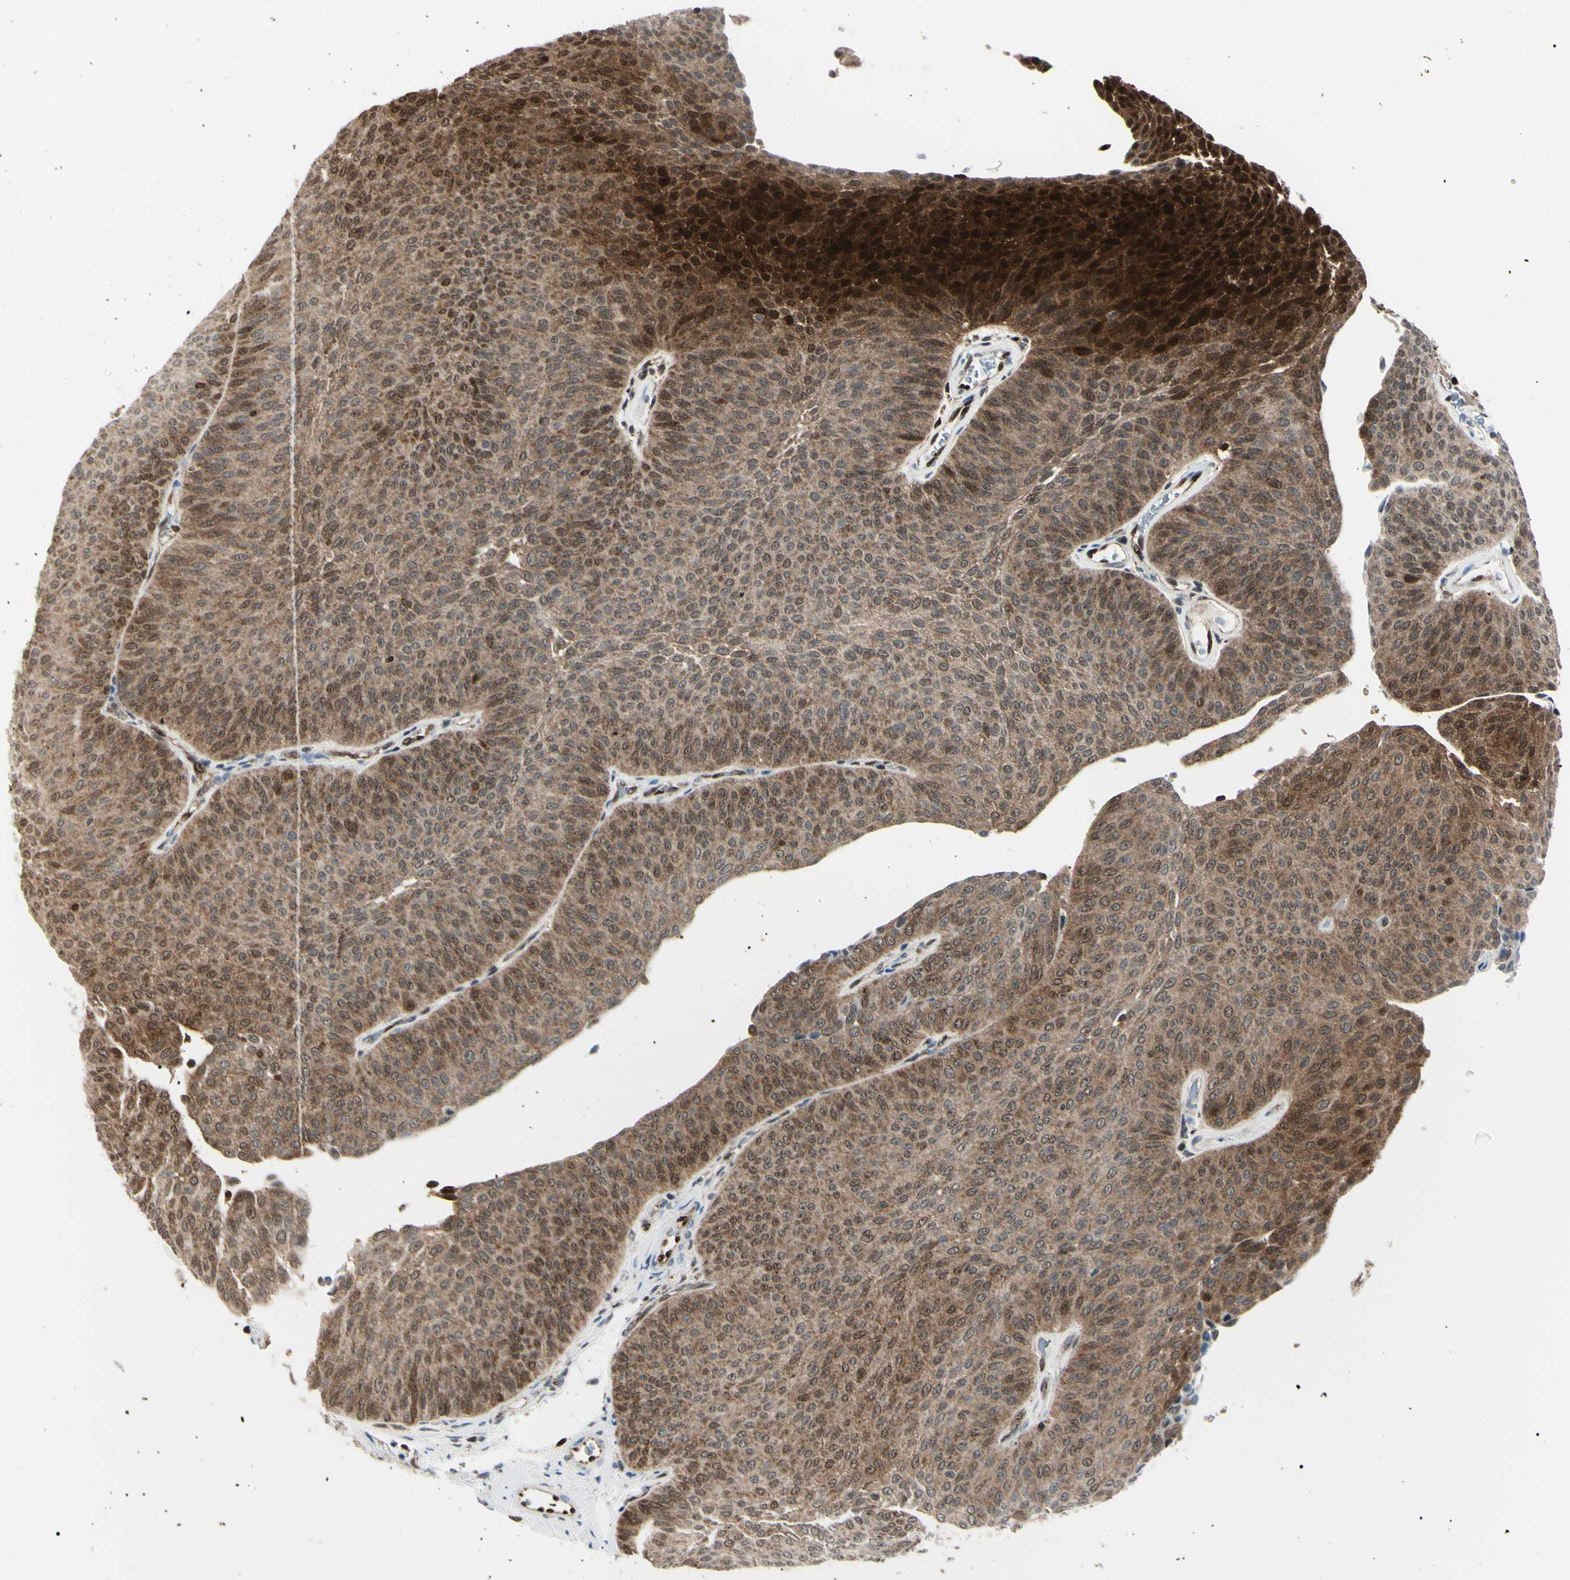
{"staining": {"intensity": "moderate", "quantity": ">75%", "location": "cytoplasmic/membranous,nuclear"}, "tissue": "urothelial cancer", "cell_type": "Tumor cells", "image_type": "cancer", "snomed": [{"axis": "morphology", "description": "Urothelial carcinoma, Low grade"}, {"axis": "topography", "description": "Urinary bladder"}], "caption": "This is a micrograph of immunohistochemistry staining of urothelial carcinoma (low-grade), which shows moderate positivity in the cytoplasmic/membranous and nuclear of tumor cells.", "gene": "PGK1", "patient": {"sex": "female", "age": 60}}